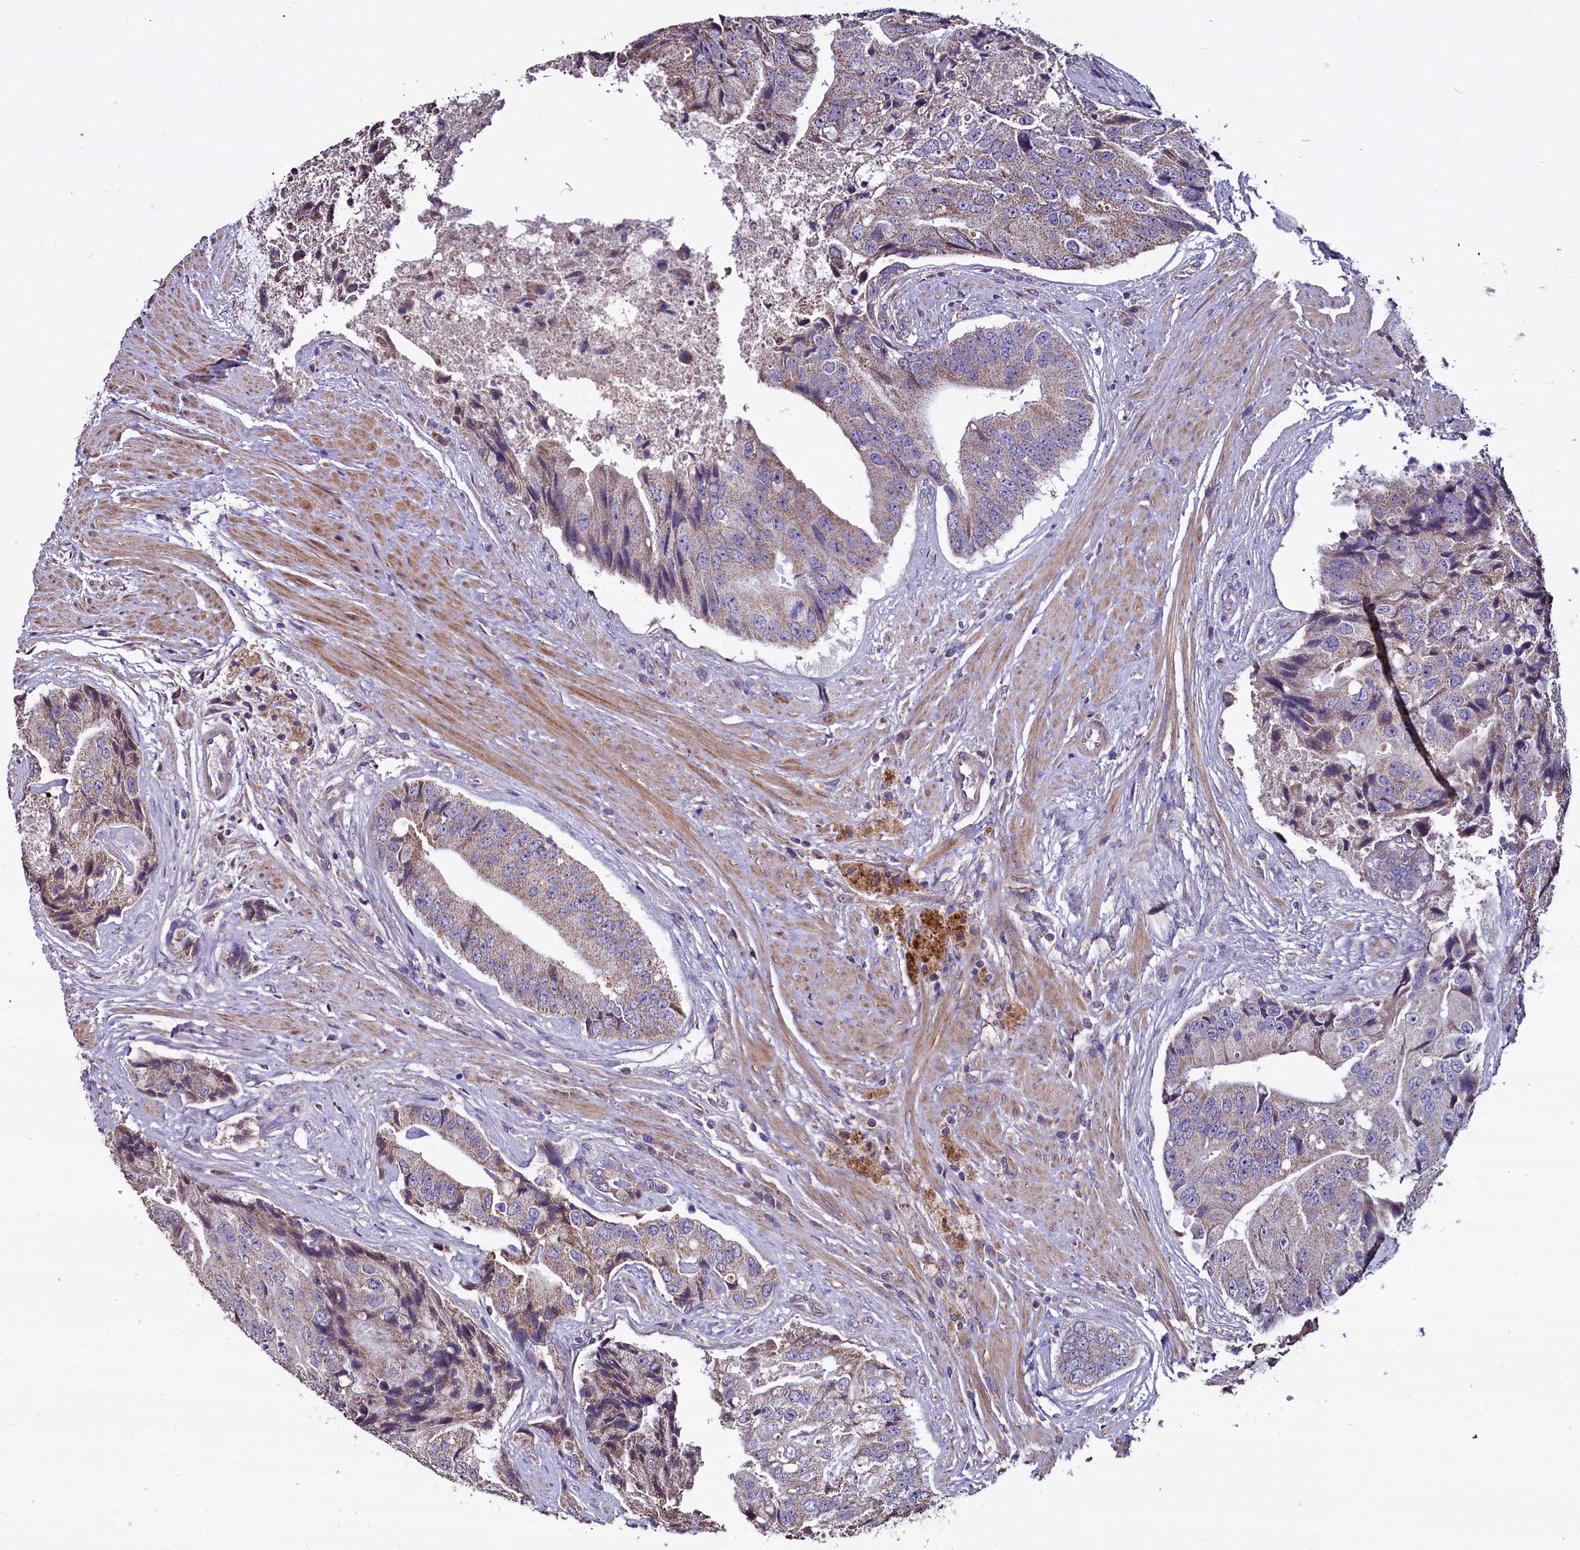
{"staining": {"intensity": "weak", "quantity": "25%-75%", "location": "cytoplasmic/membranous"}, "tissue": "prostate cancer", "cell_type": "Tumor cells", "image_type": "cancer", "snomed": [{"axis": "morphology", "description": "Adenocarcinoma, High grade"}, {"axis": "topography", "description": "Prostate"}], "caption": "IHC image of human prostate cancer (adenocarcinoma (high-grade)) stained for a protein (brown), which reveals low levels of weak cytoplasmic/membranous staining in approximately 25%-75% of tumor cells.", "gene": "COQ9", "patient": {"sex": "male", "age": 70}}